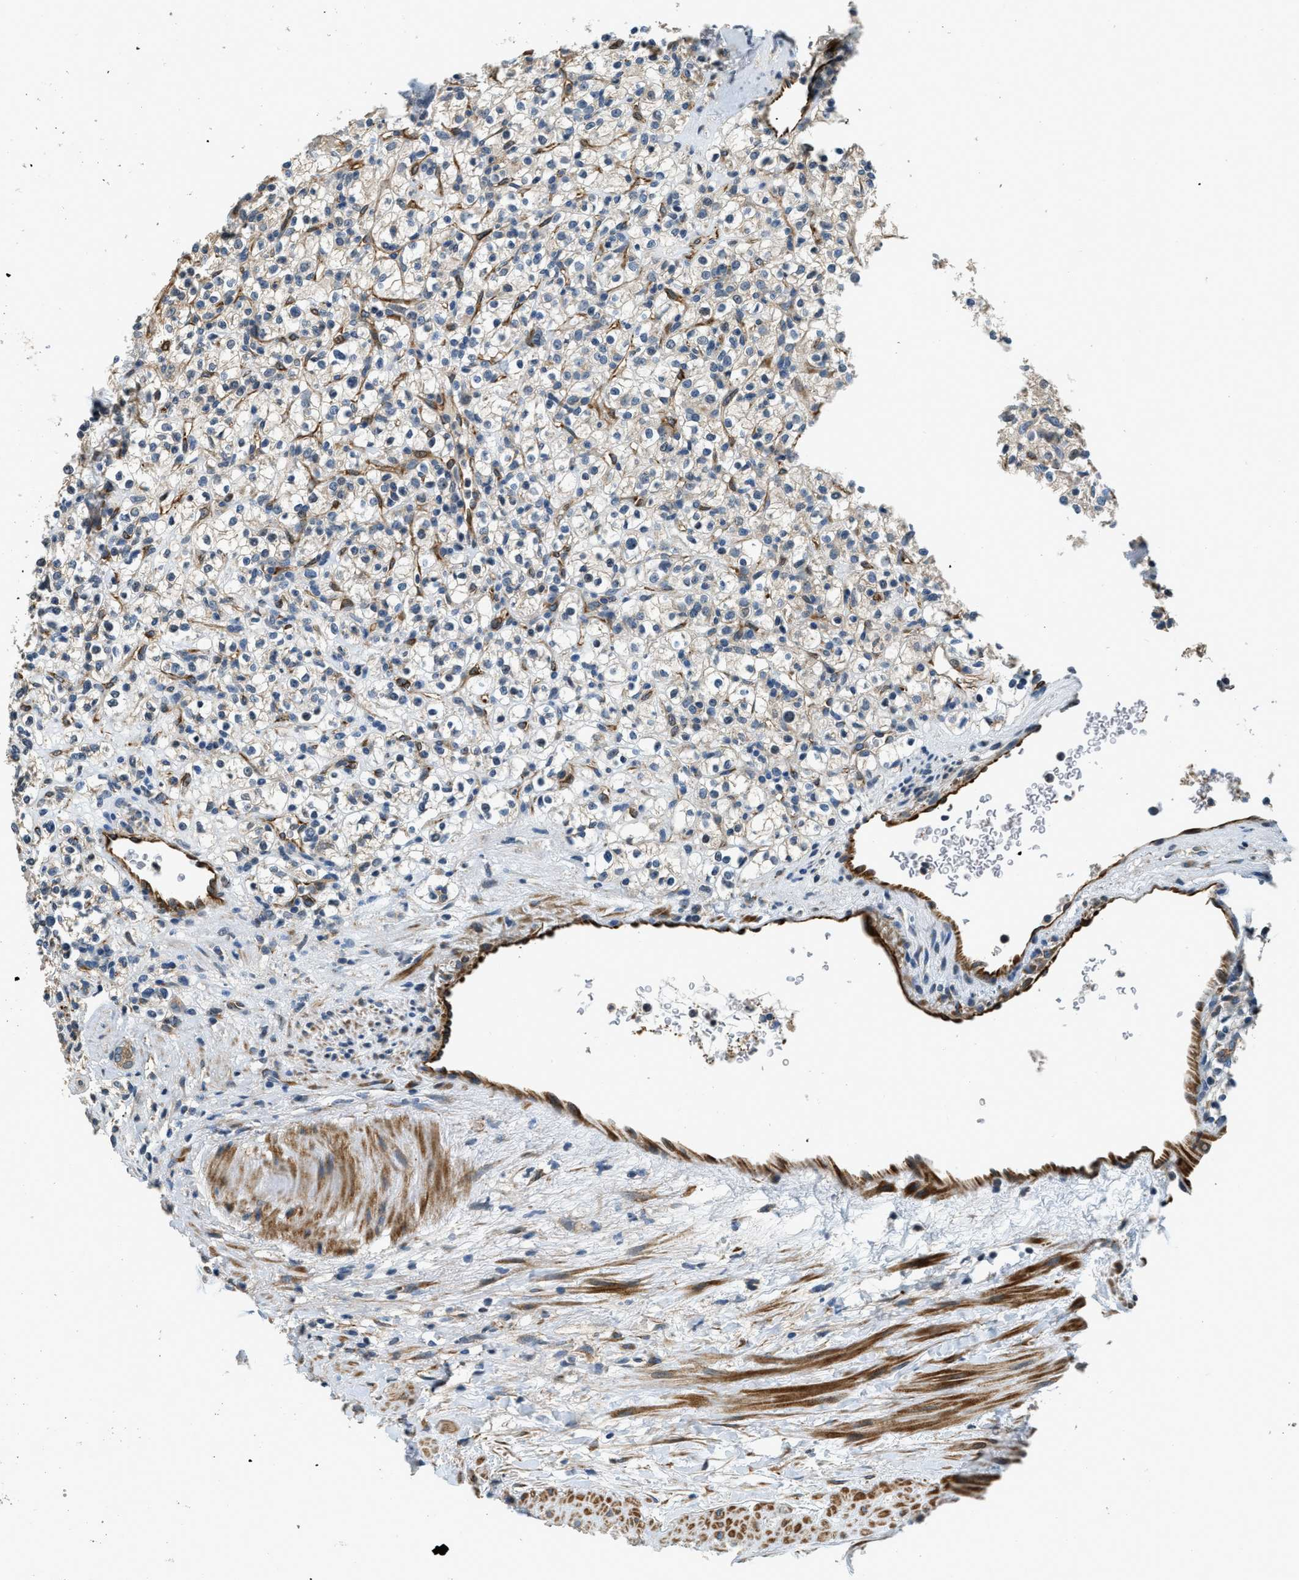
{"staining": {"intensity": "weak", "quantity": "25%-75%", "location": "cytoplasmic/membranous"}, "tissue": "renal cancer", "cell_type": "Tumor cells", "image_type": "cancer", "snomed": [{"axis": "morphology", "description": "Normal tissue, NOS"}, {"axis": "morphology", "description": "Adenocarcinoma, NOS"}, {"axis": "topography", "description": "Kidney"}], "caption": "Renal cancer stained with a protein marker reveals weak staining in tumor cells.", "gene": "ALOX12", "patient": {"sex": "female", "age": 72}}